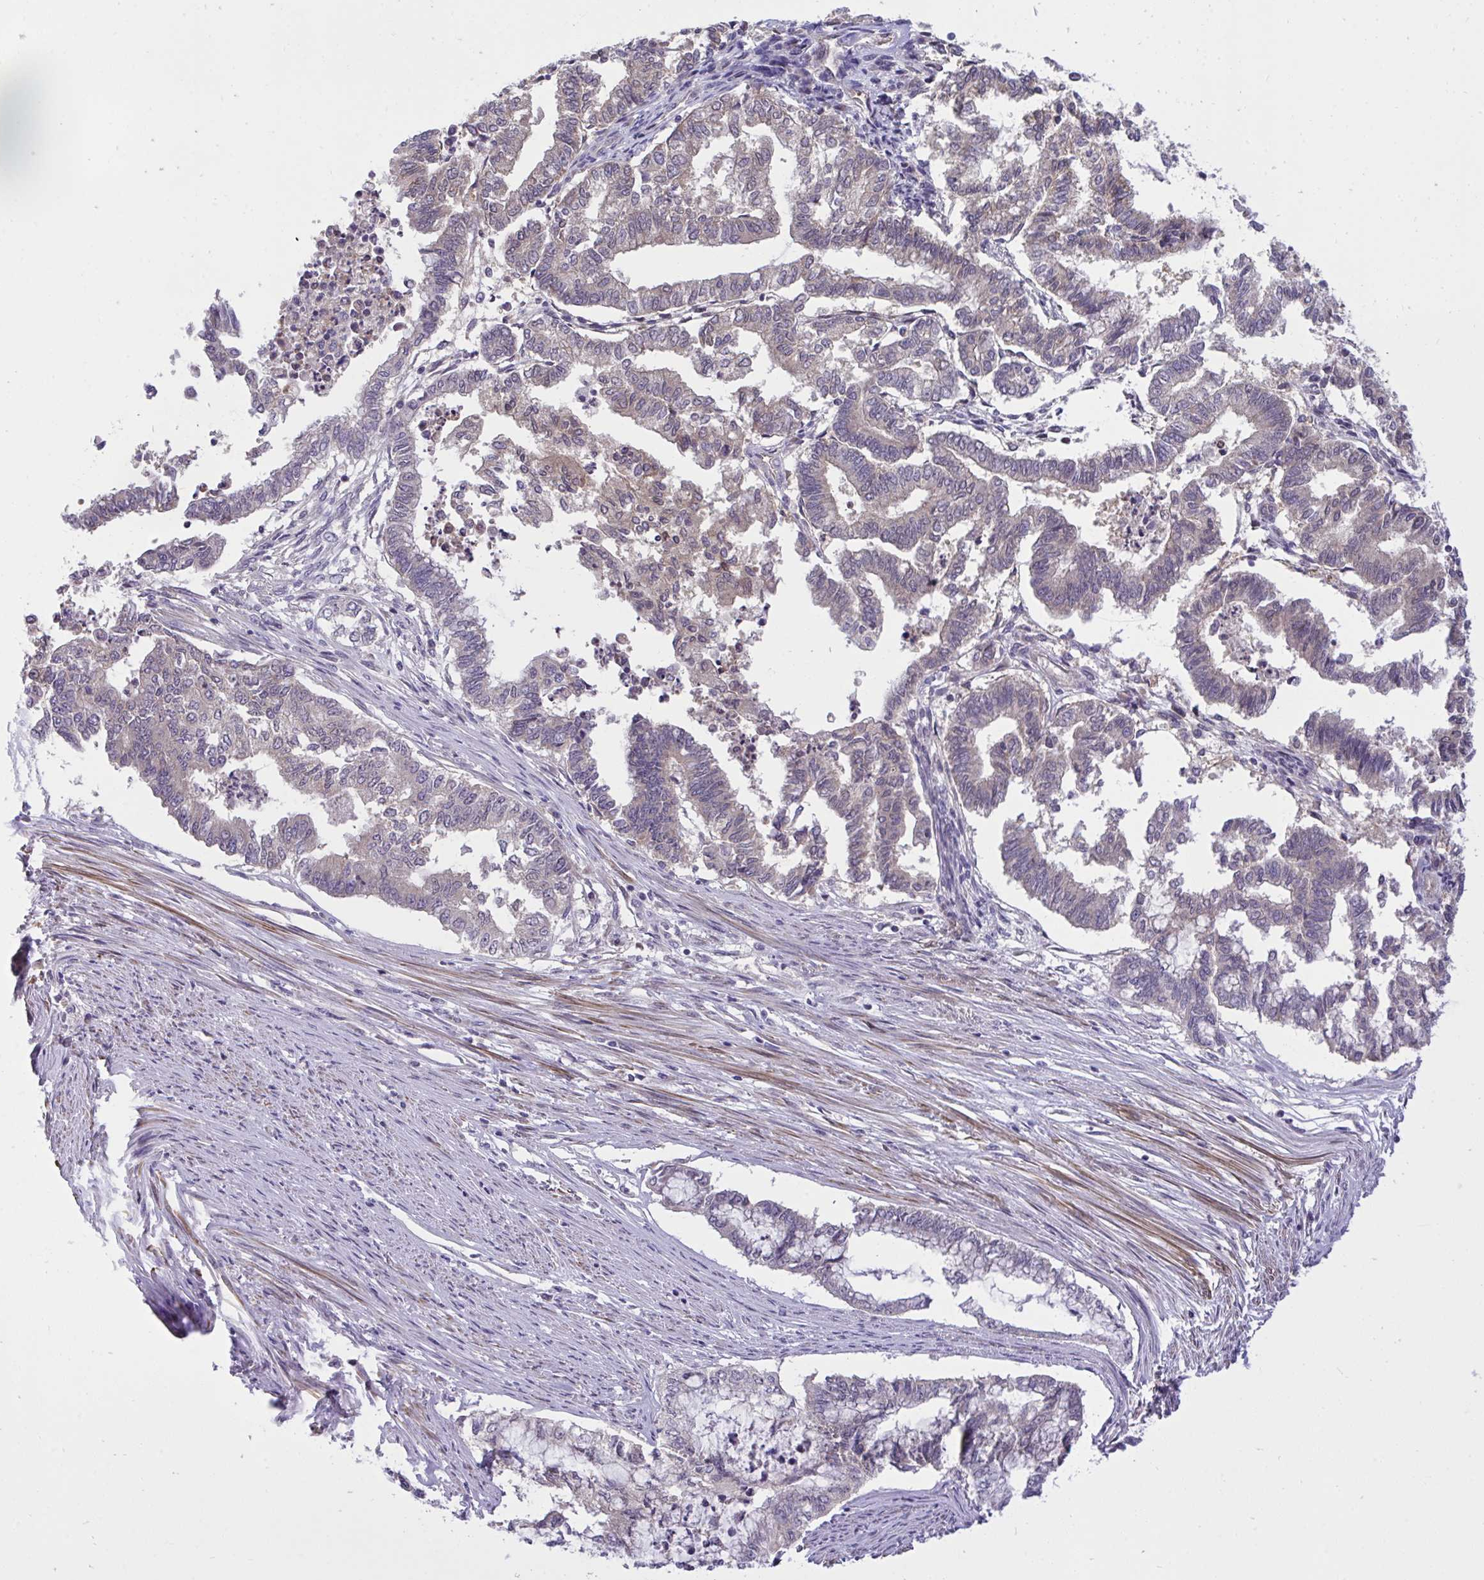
{"staining": {"intensity": "weak", "quantity": "<25%", "location": "cytoplasmic/membranous"}, "tissue": "endometrial cancer", "cell_type": "Tumor cells", "image_type": "cancer", "snomed": [{"axis": "morphology", "description": "Adenocarcinoma, NOS"}, {"axis": "topography", "description": "Endometrium"}], "caption": "Adenocarcinoma (endometrial) stained for a protein using IHC demonstrates no staining tumor cells.", "gene": "C19orf54", "patient": {"sex": "female", "age": 79}}